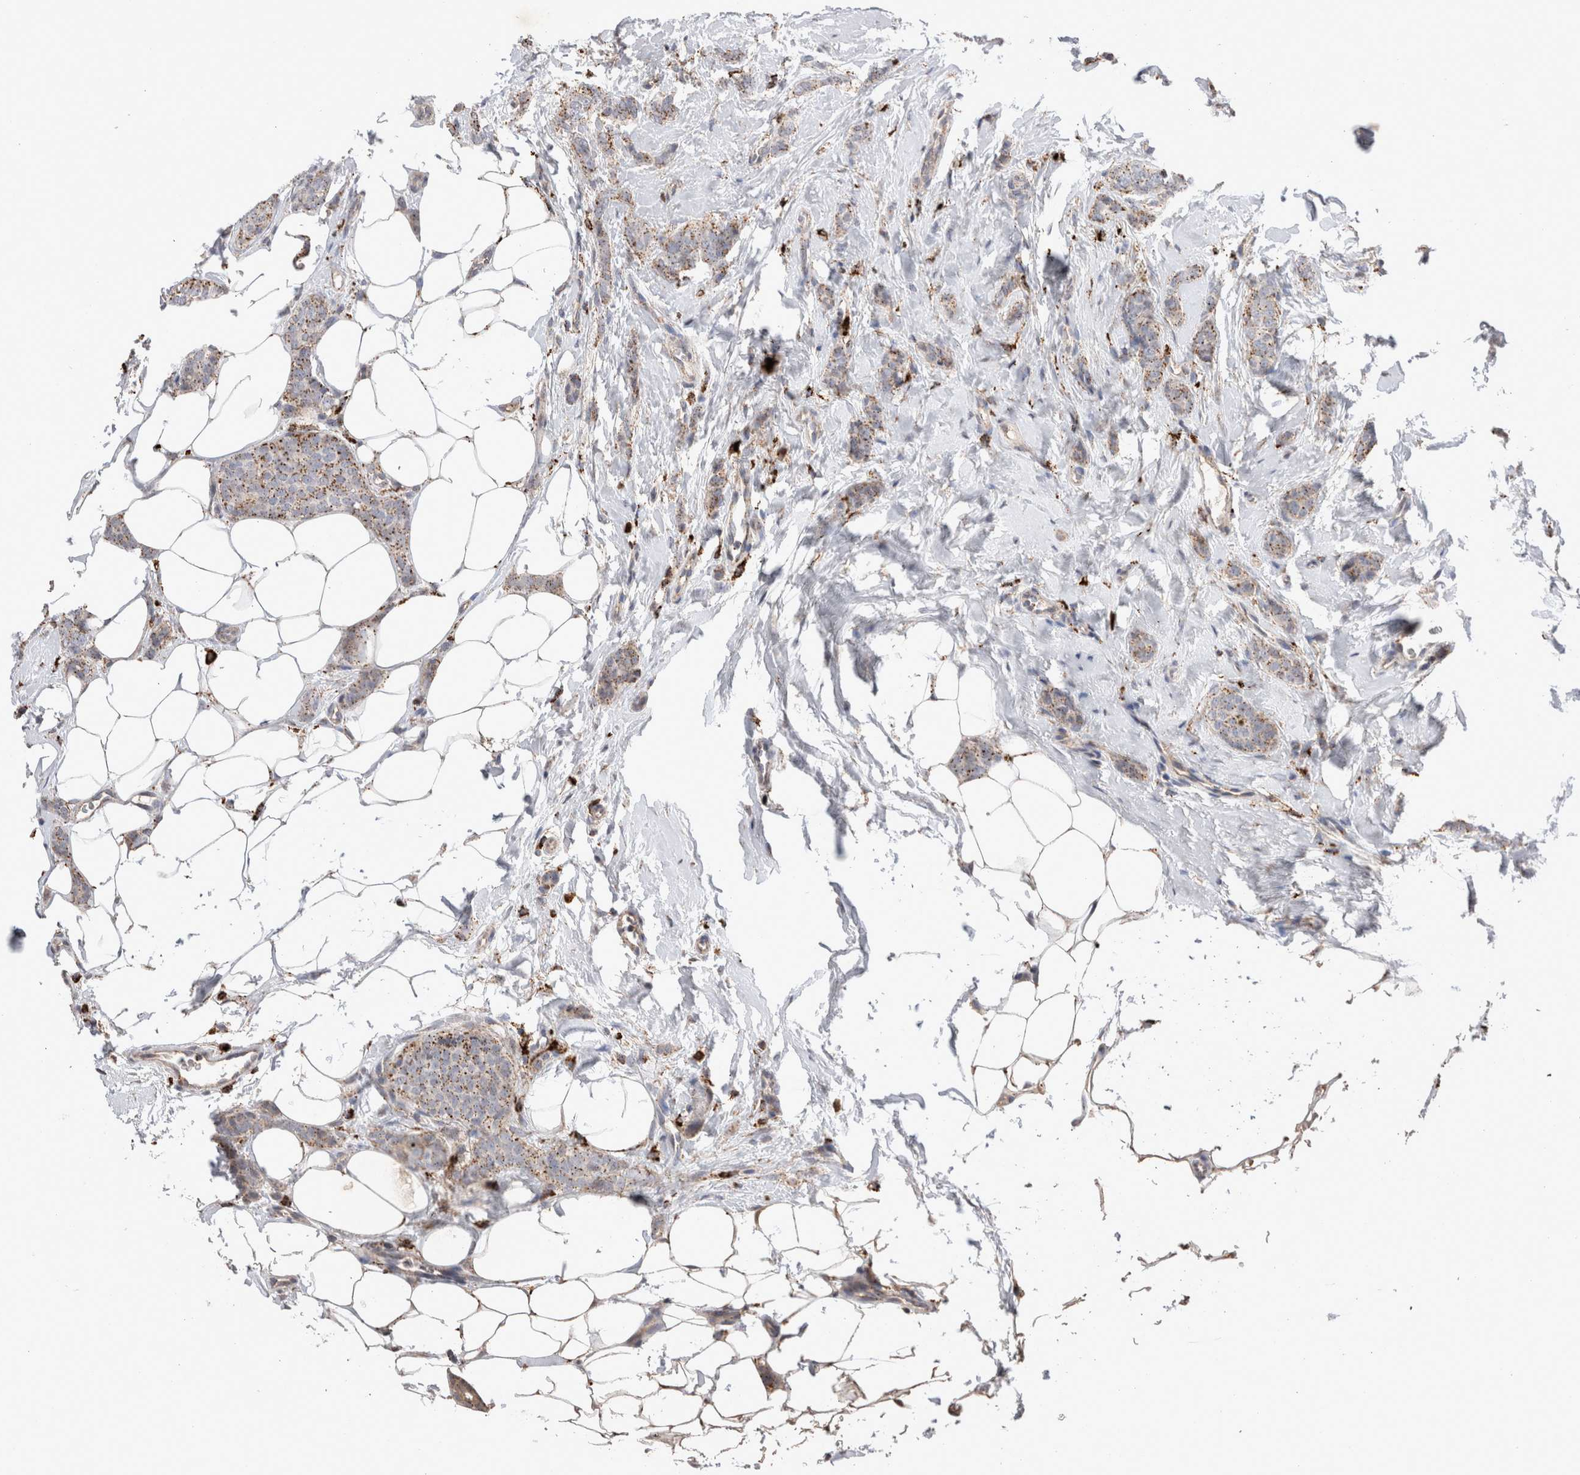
{"staining": {"intensity": "moderate", "quantity": ">75%", "location": "cytoplasmic/membranous"}, "tissue": "breast cancer", "cell_type": "Tumor cells", "image_type": "cancer", "snomed": [{"axis": "morphology", "description": "Lobular carcinoma"}, {"axis": "topography", "description": "Skin"}, {"axis": "topography", "description": "Breast"}], "caption": "This micrograph displays immunohistochemistry staining of breast cancer, with medium moderate cytoplasmic/membranous expression in approximately >75% of tumor cells.", "gene": "CTSA", "patient": {"sex": "female", "age": 46}}